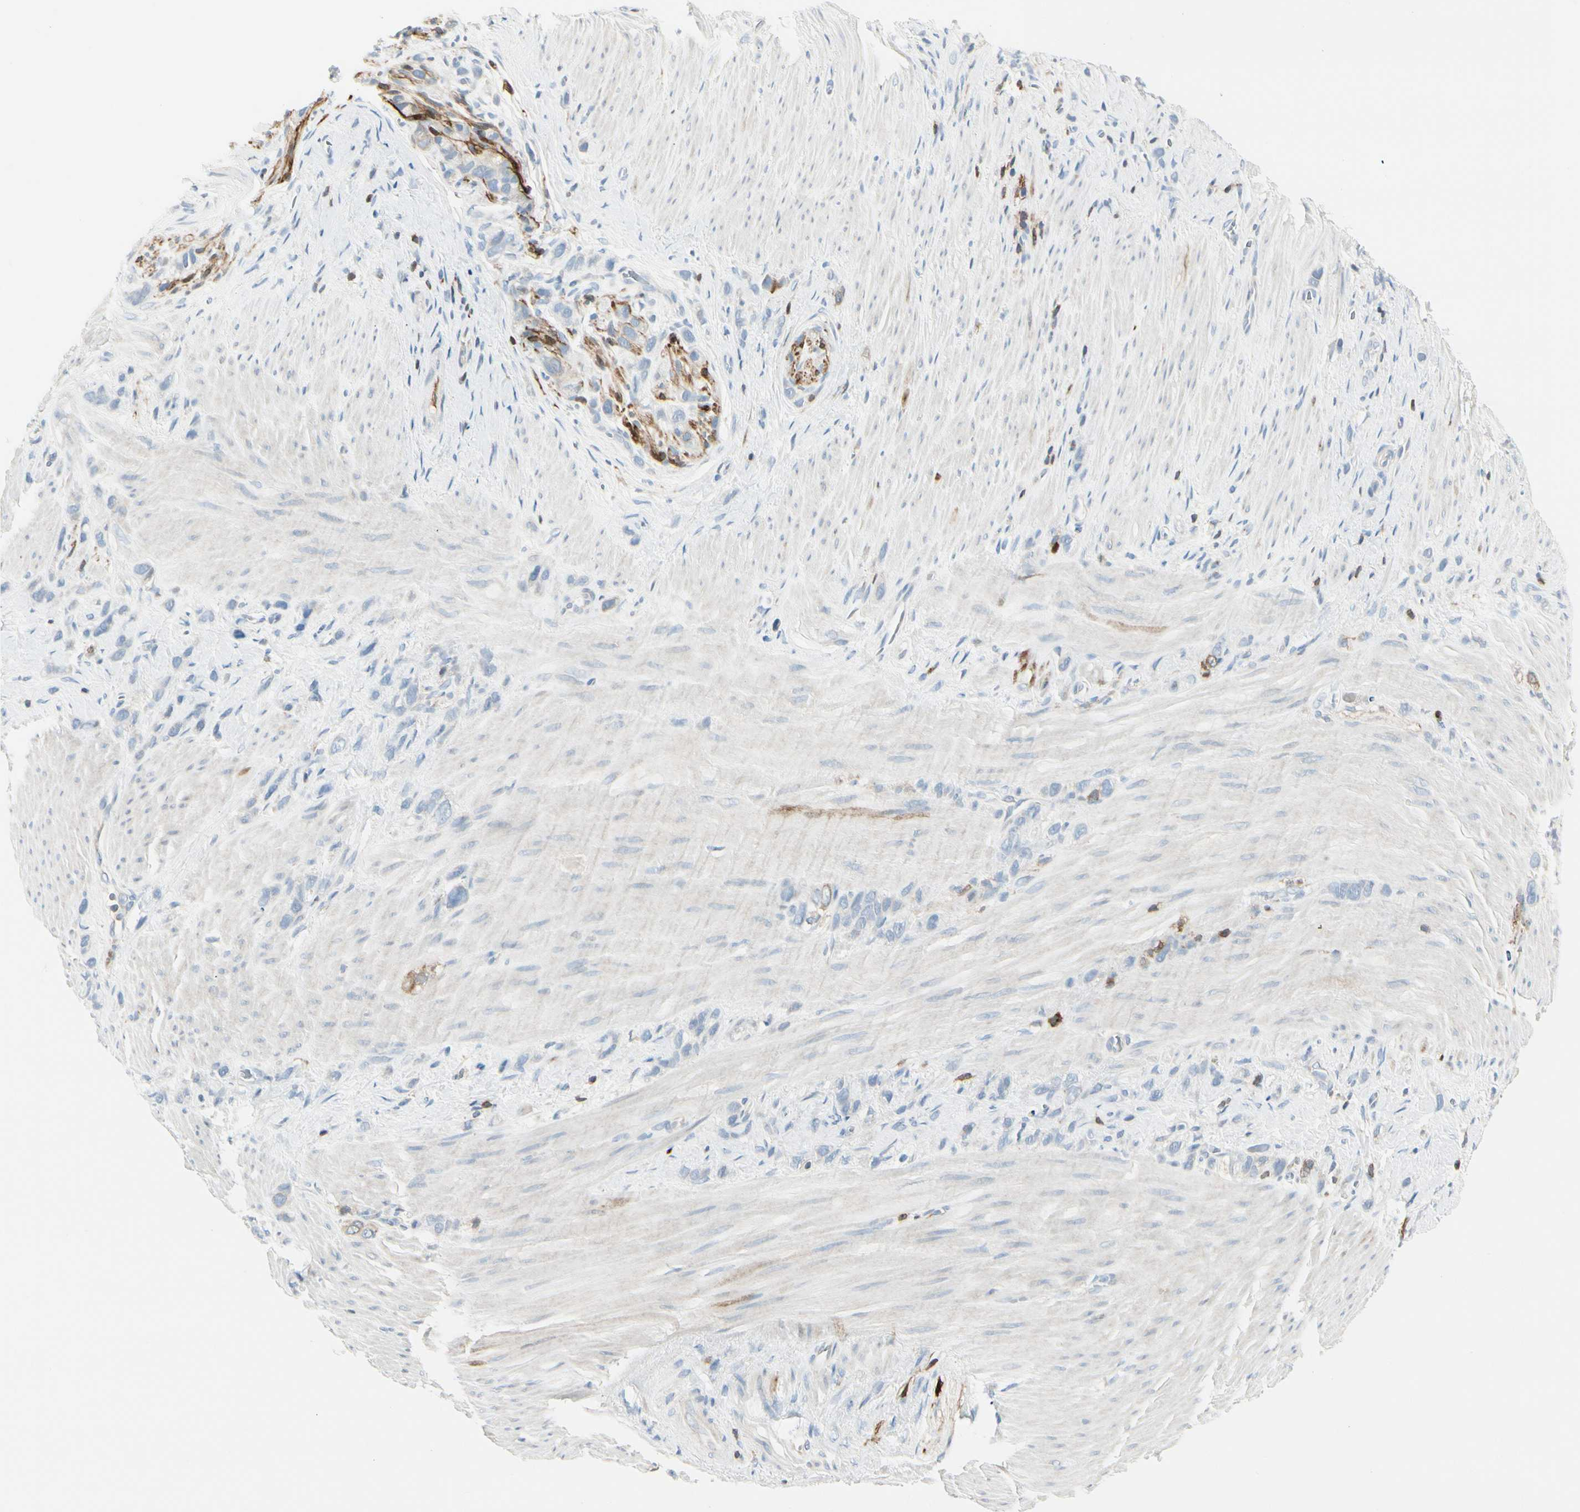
{"staining": {"intensity": "moderate", "quantity": "<25%", "location": "cytoplasmic/membranous"}, "tissue": "stomach cancer", "cell_type": "Tumor cells", "image_type": "cancer", "snomed": [{"axis": "morphology", "description": "Normal tissue, NOS"}, {"axis": "morphology", "description": "Adenocarcinoma, NOS"}, {"axis": "morphology", "description": "Adenocarcinoma, High grade"}, {"axis": "topography", "description": "Stomach, upper"}, {"axis": "topography", "description": "Stomach"}], "caption": "A brown stain highlights moderate cytoplasmic/membranous positivity of a protein in human adenocarcinoma (stomach) tumor cells.", "gene": "TRAF1", "patient": {"sex": "female", "age": 65}}